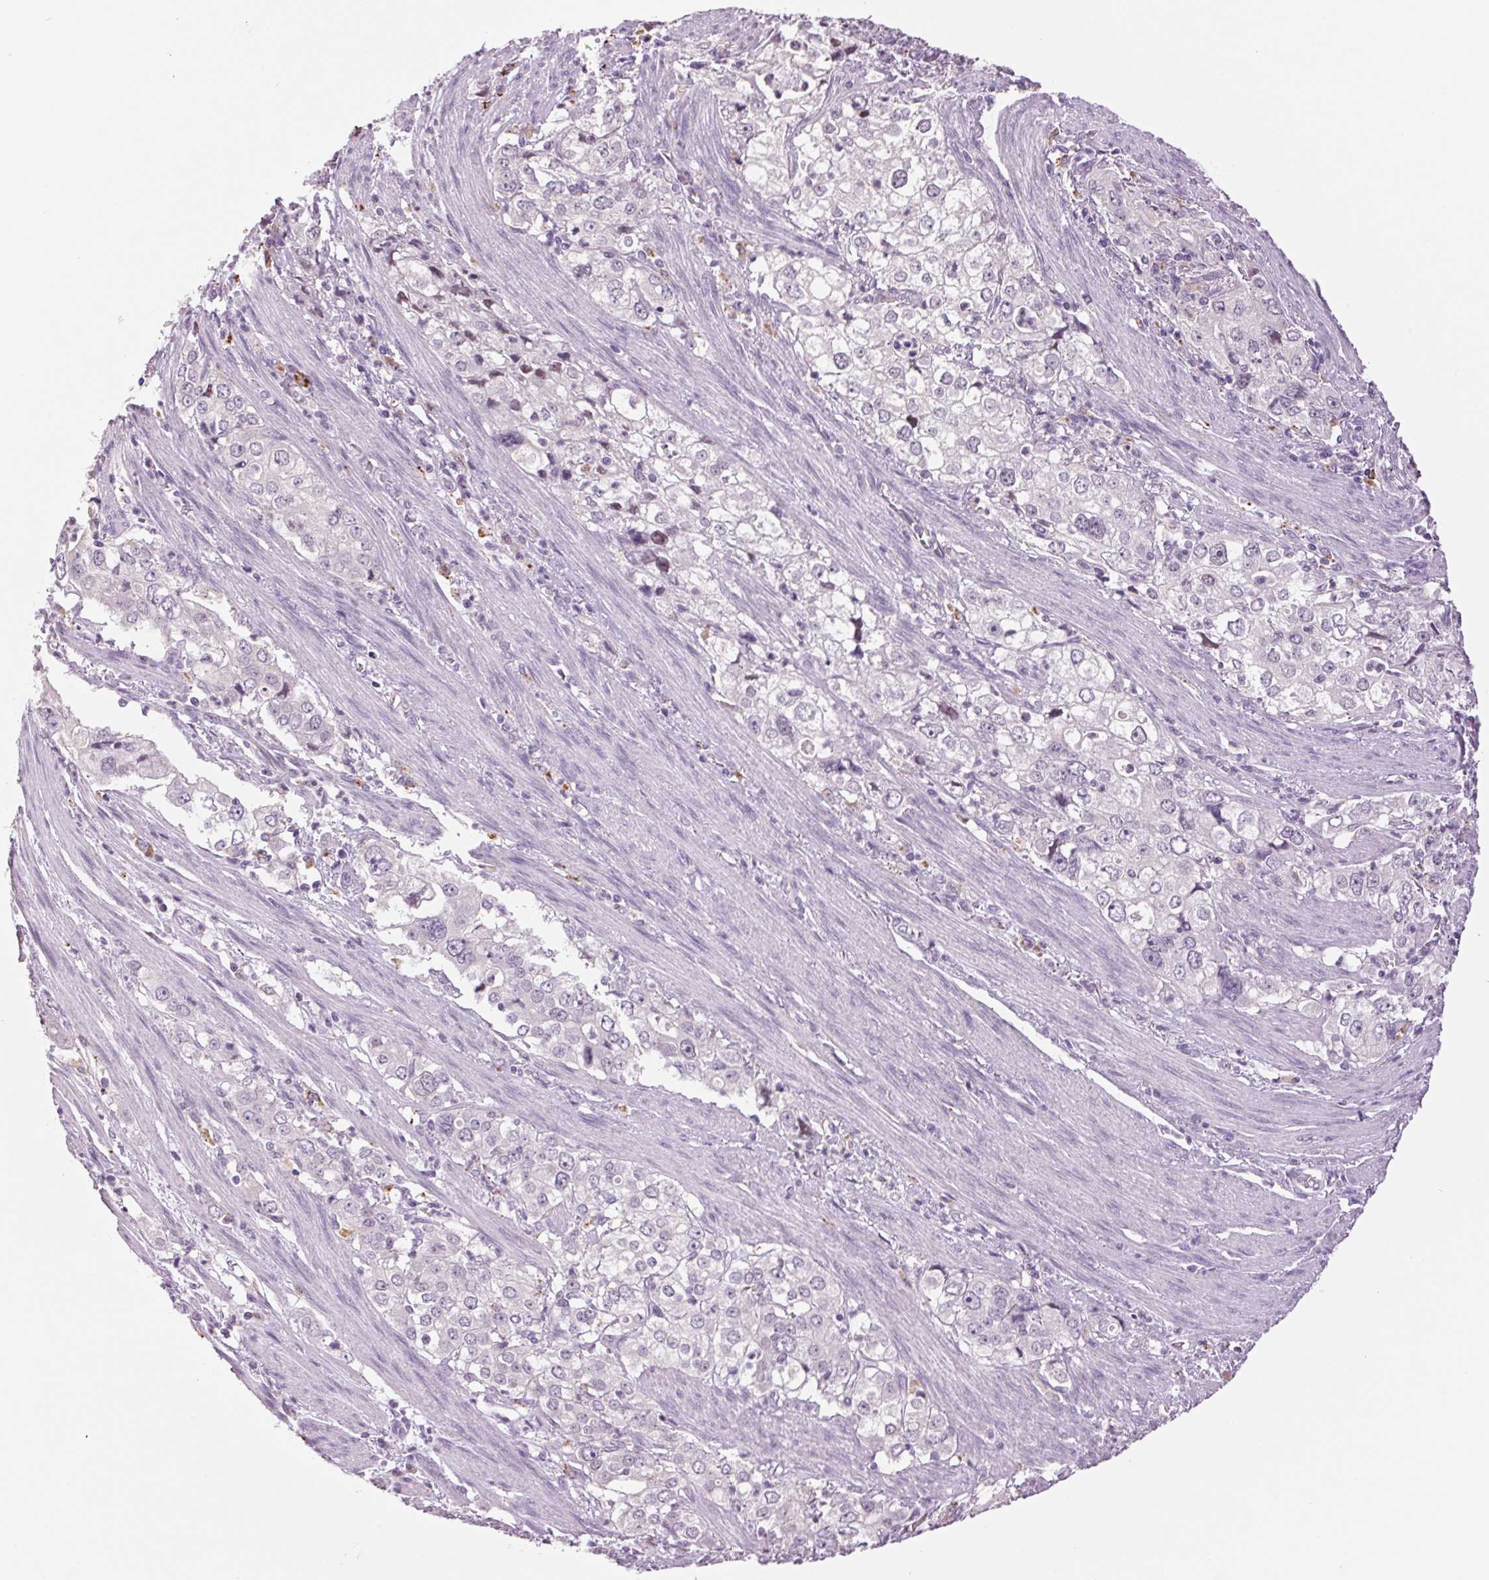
{"staining": {"intensity": "negative", "quantity": "none", "location": "none"}, "tissue": "stomach cancer", "cell_type": "Tumor cells", "image_type": "cancer", "snomed": [{"axis": "morphology", "description": "Adenocarcinoma, NOS"}, {"axis": "topography", "description": "Stomach, upper"}], "caption": "The IHC micrograph has no significant staining in tumor cells of stomach cancer tissue. (Brightfield microscopy of DAB immunohistochemistry (IHC) at high magnification).", "gene": "MPO", "patient": {"sex": "male", "age": 75}}